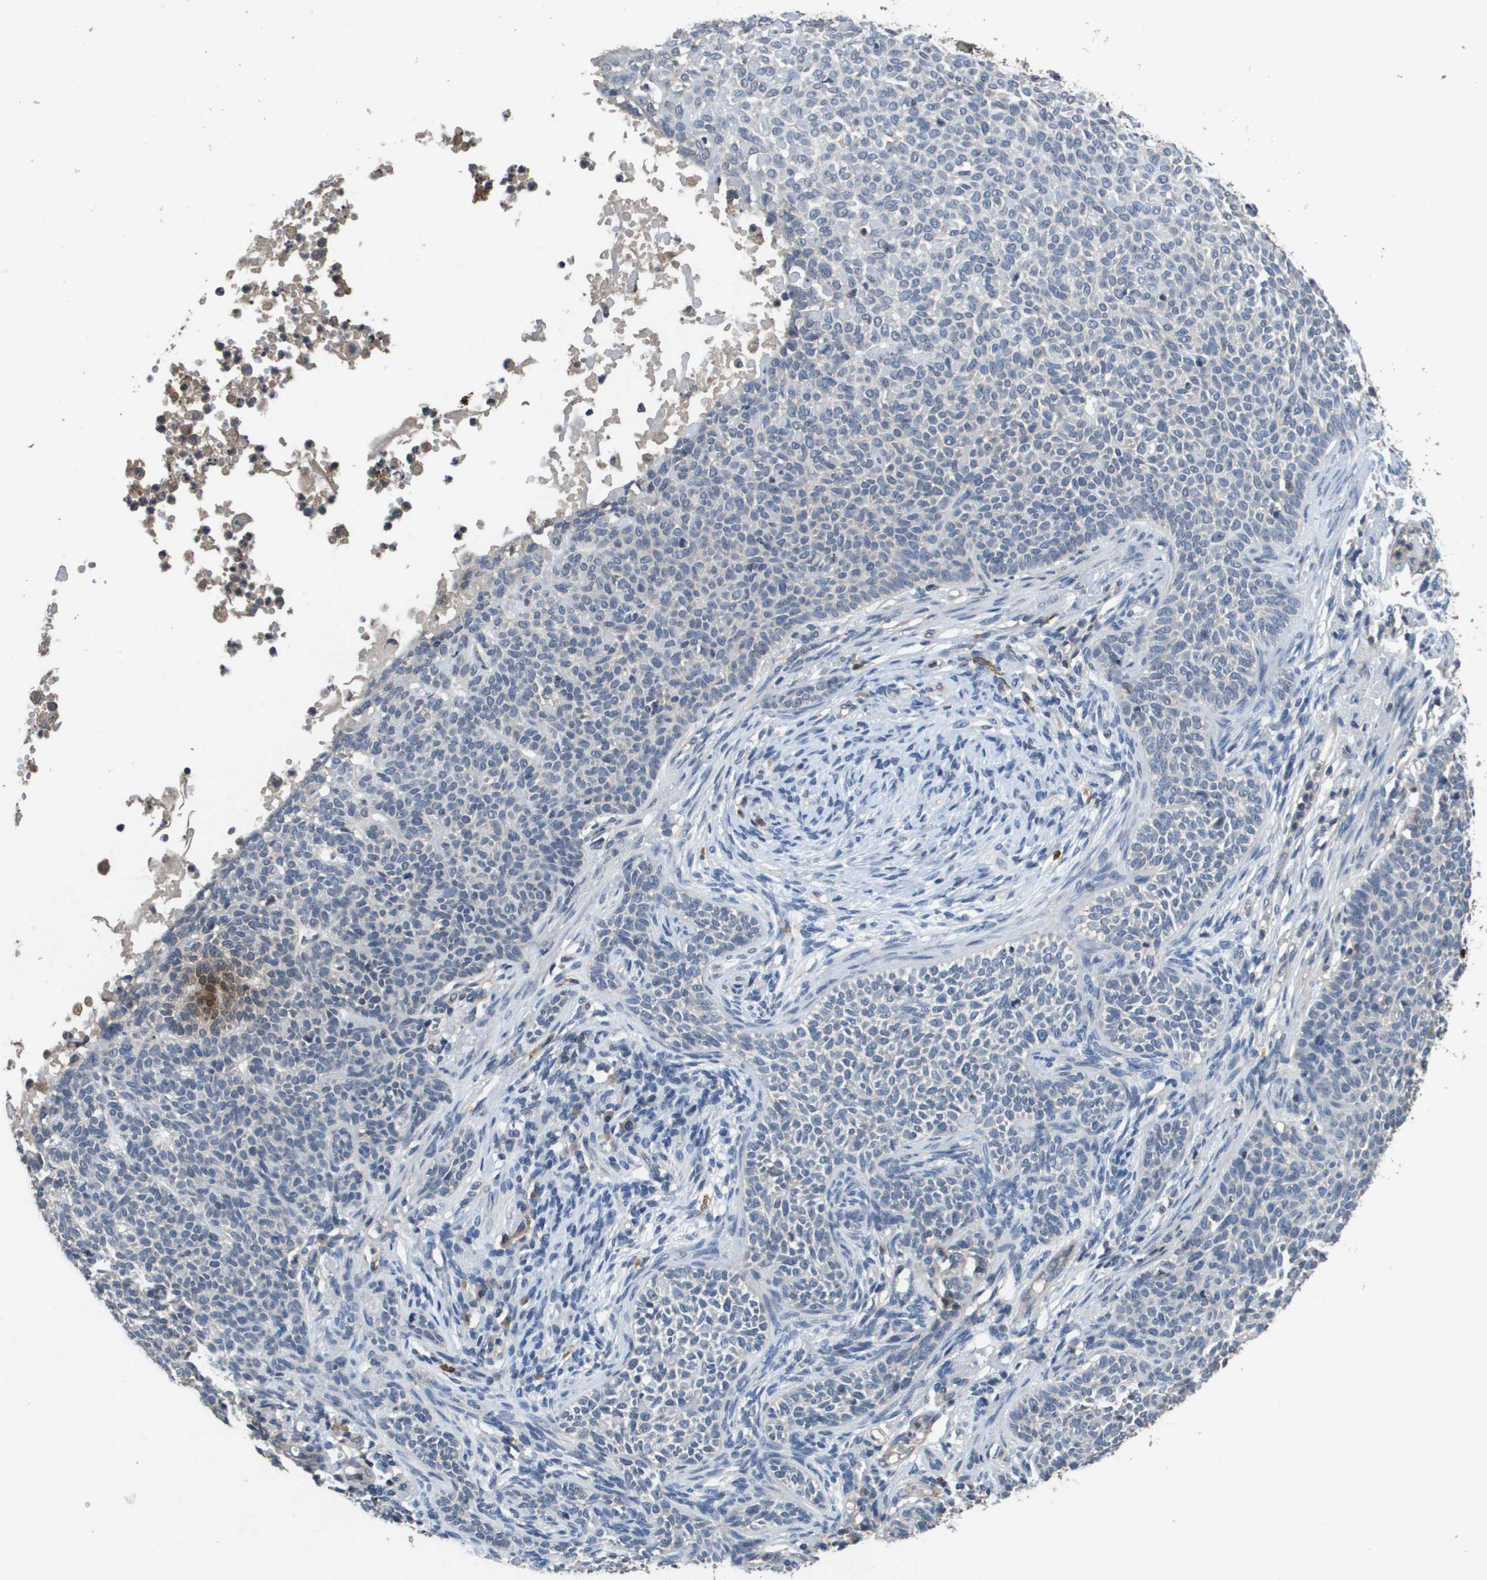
{"staining": {"intensity": "negative", "quantity": "none", "location": "none"}, "tissue": "skin cancer", "cell_type": "Tumor cells", "image_type": "cancer", "snomed": [{"axis": "morphology", "description": "Normal tissue, NOS"}, {"axis": "morphology", "description": "Basal cell carcinoma"}, {"axis": "topography", "description": "Skin"}], "caption": "Immunohistochemical staining of skin basal cell carcinoma reveals no significant expression in tumor cells.", "gene": "PROC", "patient": {"sex": "male", "age": 87}}